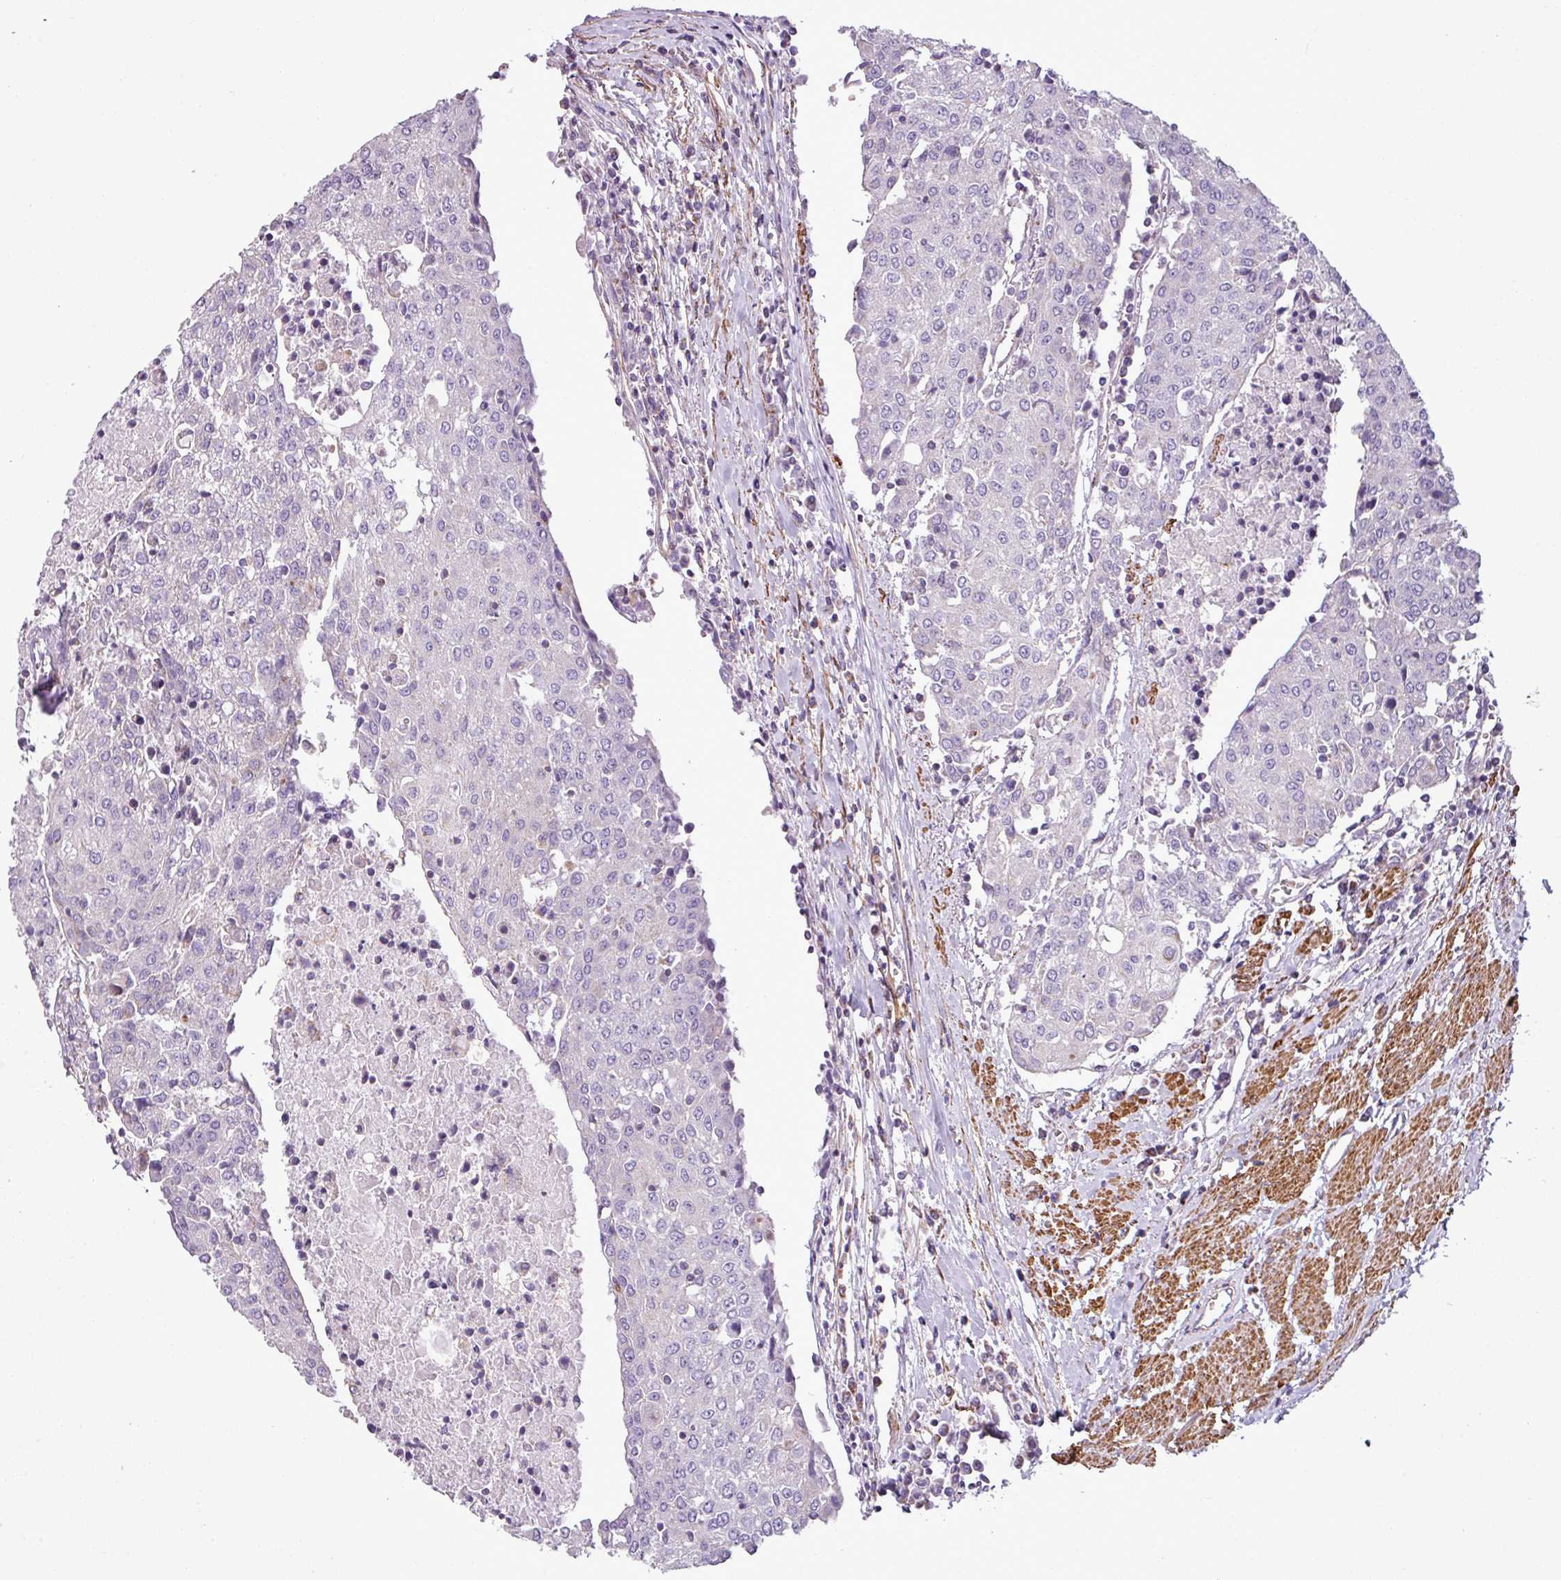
{"staining": {"intensity": "negative", "quantity": "none", "location": "none"}, "tissue": "urothelial cancer", "cell_type": "Tumor cells", "image_type": "cancer", "snomed": [{"axis": "morphology", "description": "Urothelial carcinoma, High grade"}, {"axis": "topography", "description": "Urinary bladder"}], "caption": "Tumor cells are negative for protein expression in human urothelial cancer.", "gene": "BTN2A2", "patient": {"sex": "female", "age": 85}}